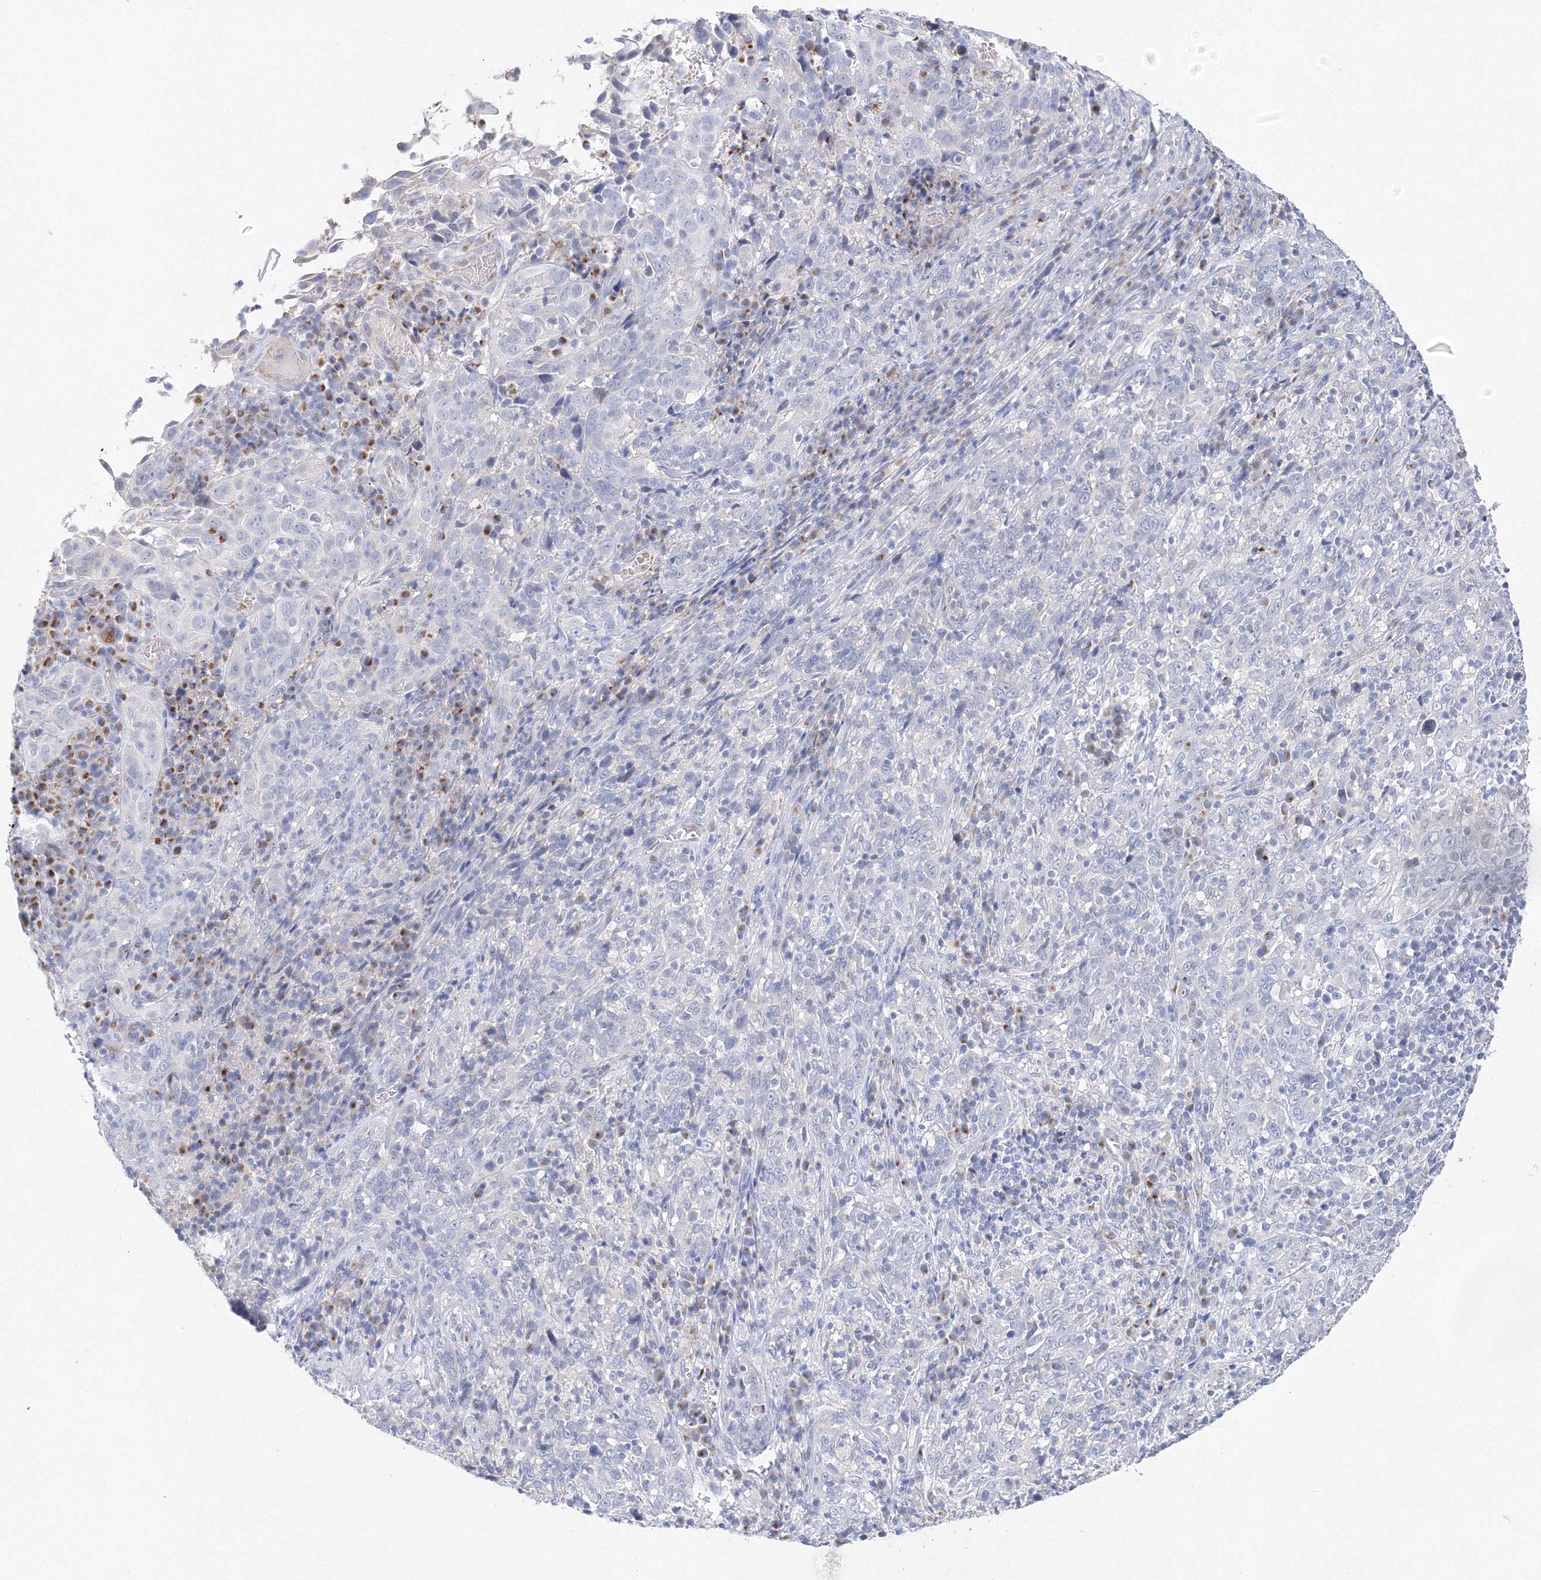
{"staining": {"intensity": "negative", "quantity": "none", "location": "none"}, "tissue": "cervical cancer", "cell_type": "Tumor cells", "image_type": "cancer", "snomed": [{"axis": "morphology", "description": "Squamous cell carcinoma, NOS"}, {"axis": "topography", "description": "Cervix"}], "caption": "This is an immunohistochemistry (IHC) photomicrograph of human squamous cell carcinoma (cervical). There is no staining in tumor cells.", "gene": "TAMM41", "patient": {"sex": "female", "age": 46}}